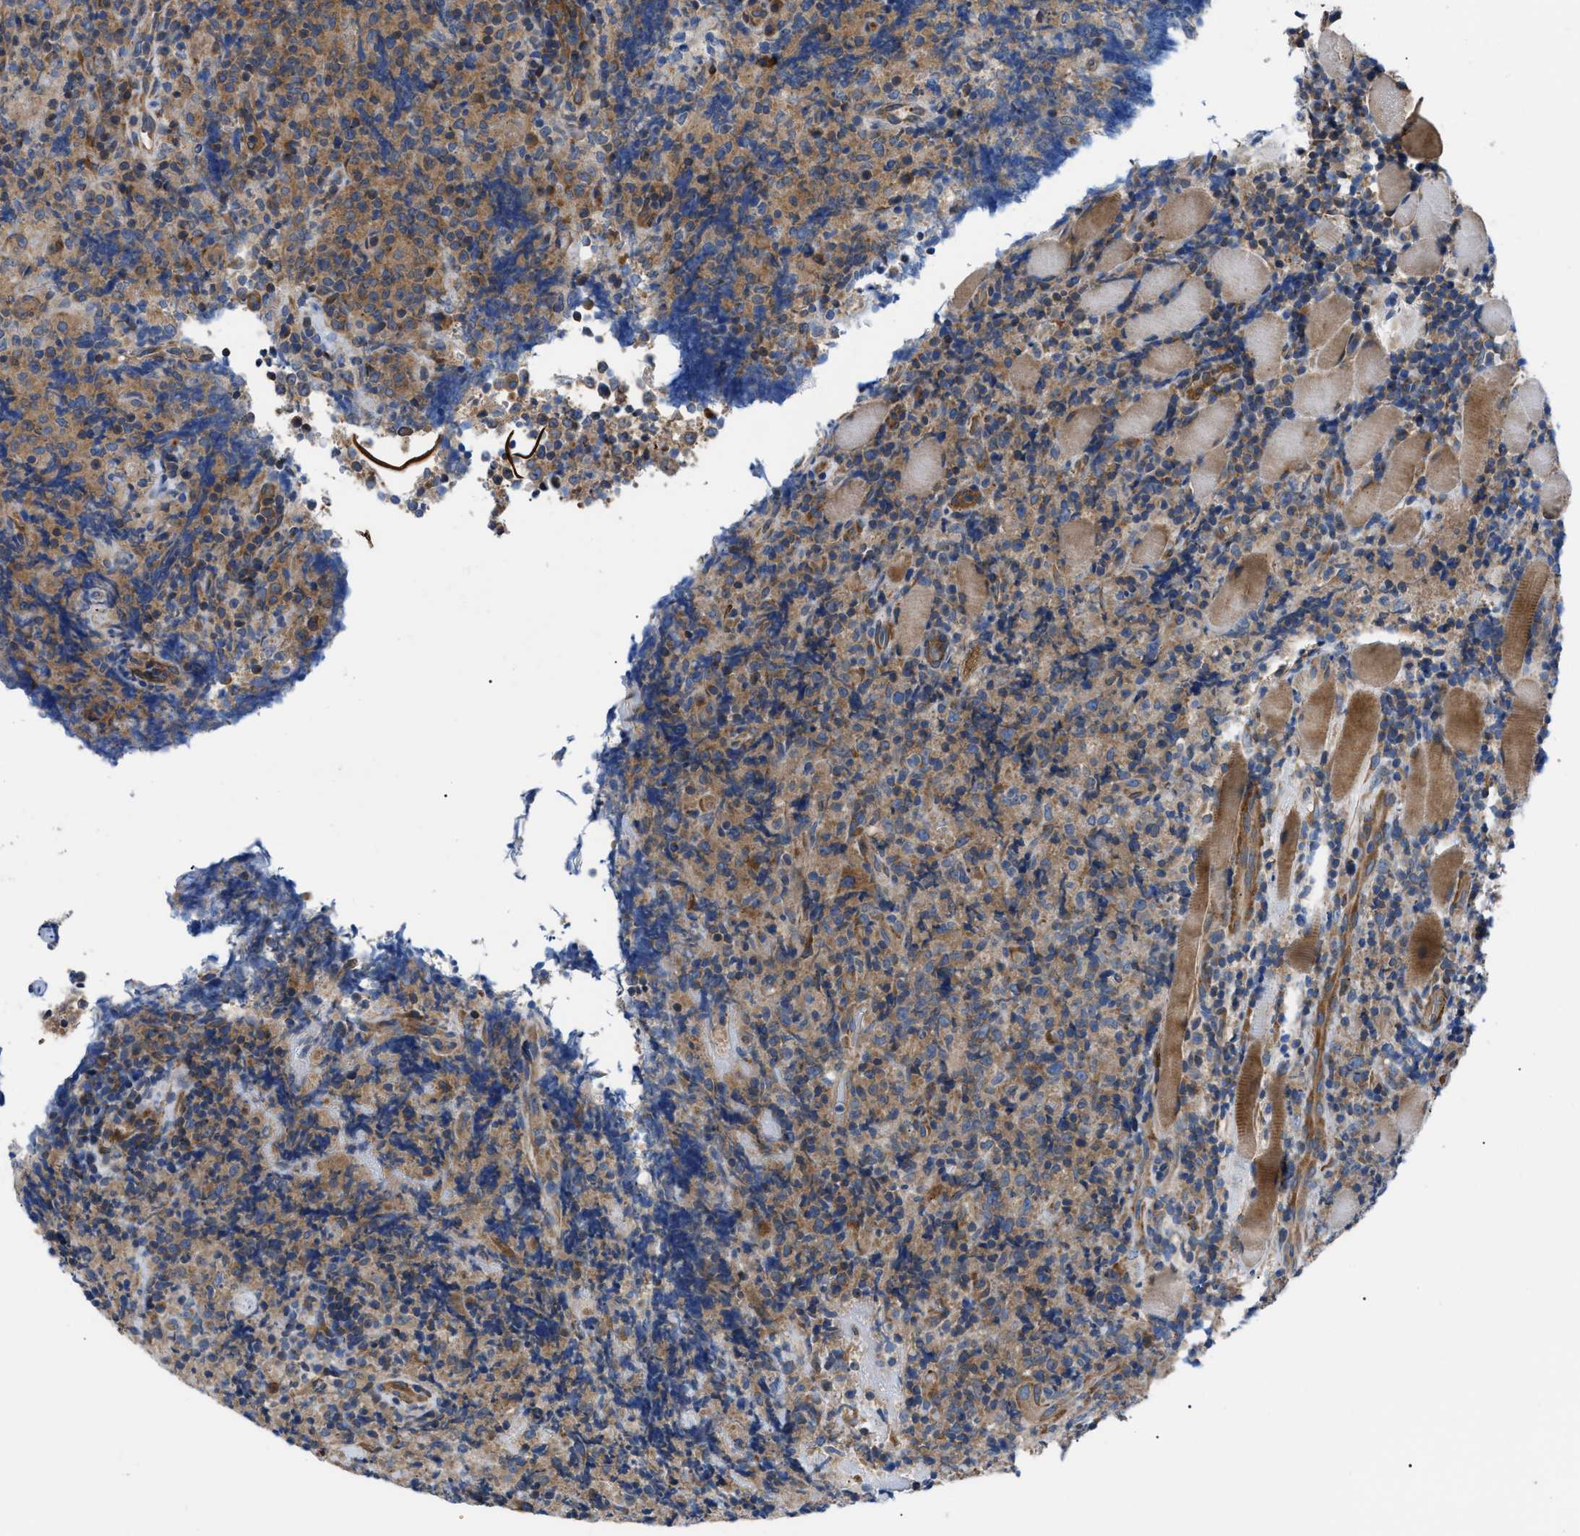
{"staining": {"intensity": "moderate", "quantity": ">75%", "location": "cytoplasmic/membranous"}, "tissue": "lymphoma", "cell_type": "Tumor cells", "image_type": "cancer", "snomed": [{"axis": "morphology", "description": "Malignant lymphoma, non-Hodgkin's type, High grade"}, {"axis": "topography", "description": "Tonsil"}], "caption": "The histopathology image shows immunohistochemical staining of high-grade malignant lymphoma, non-Hodgkin's type. There is moderate cytoplasmic/membranous staining is appreciated in approximately >75% of tumor cells.", "gene": "HSPB8", "patient": {"sex": "female", "age": 36}}